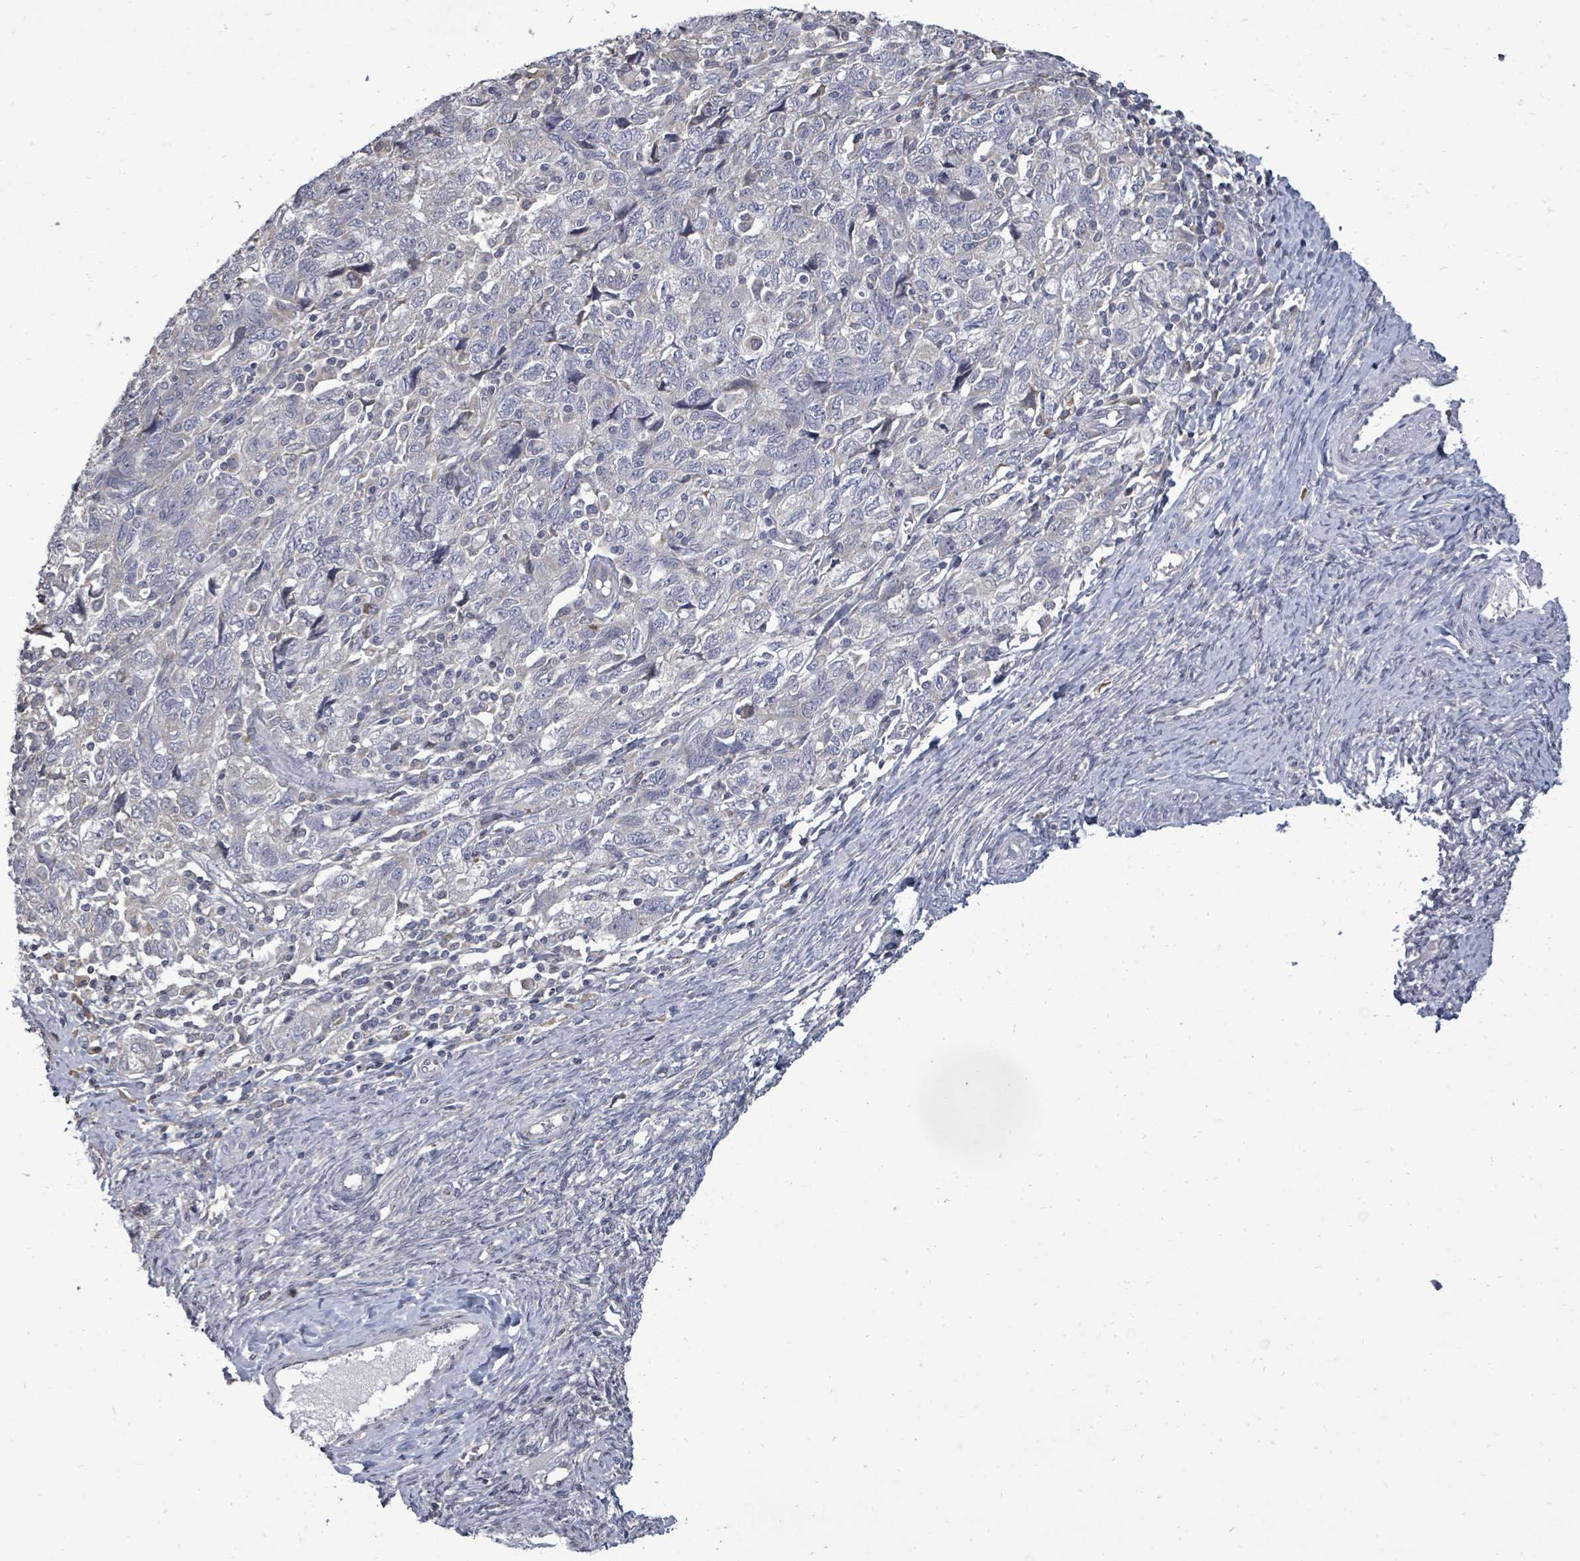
{"staining": {"intensity": "negative", "quantity": "none", "location": "none"}, "tissue": "ovarian cancer", "cell_type": "Tumor cells", "image_type": "cancer", "snomed": [{"axis": "morphology", "description": "Carcinoma, NOS"}, {"axis": "morphology", "description": "Cystadenocarcinoma, serous, NOS"}, {"axis": "topography", "description": "Ovary"}], "caption": "IHC photomicrograph of neoplastic tissue: ovarian serous cystadenocarcinoma stained with DAB (3,3'-diaminobenzidine) displays no significant protein expression in tumor cells. (DAB (3,3'-diaminobenzidine) immunohistochemistry visualized using brightfield microscopy, high magnification).", "gene": "POMGNT2", "patient": {"sex": "female", "age": 69}}